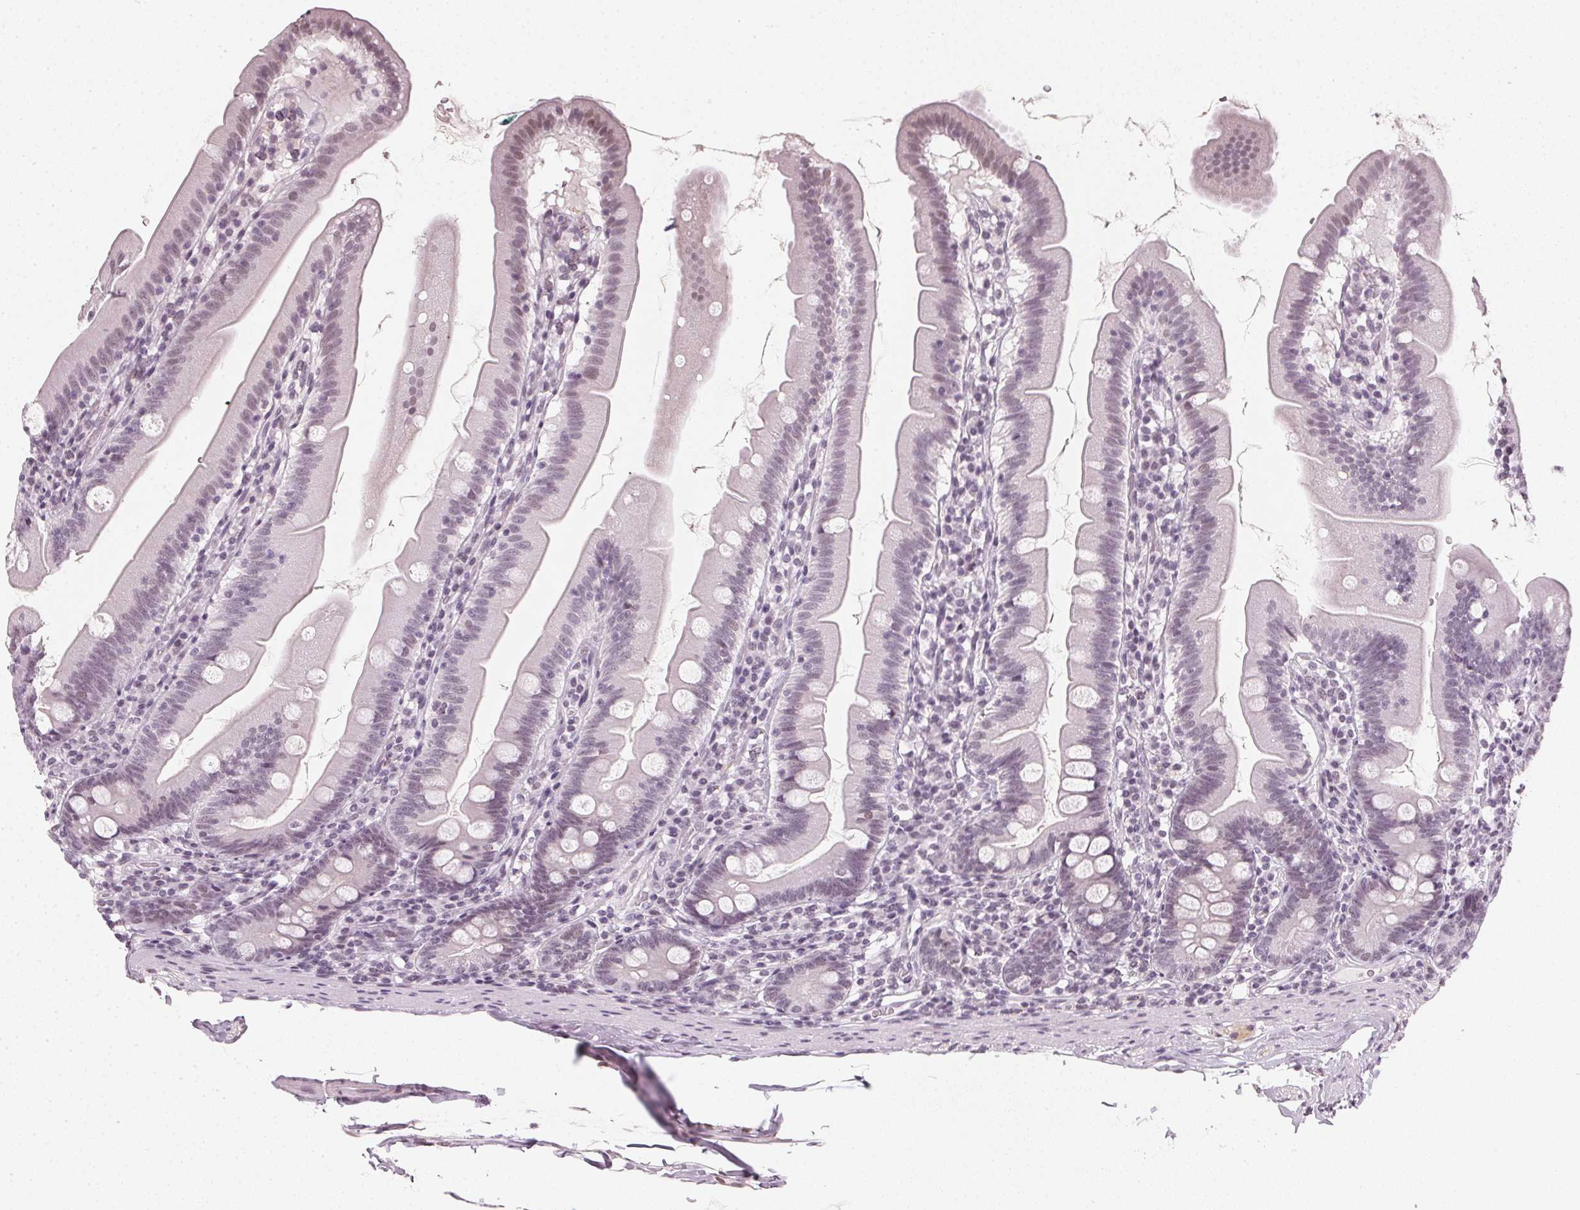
{"staining": {"intensity": "weak", "quantity": "<25%", "location": "nuclear"}, "tissue": "duodenum", "cell_type": "Glandular cells", "image_type": "normal", "snomed": [{"axis": "morphology", "description": "Normal tissue, NOS"}, {"axis": "topography", "description": "Duodenum"}], "caption": "Immunohistochemistry (IHC) photomicrograph of normal duodenum: human duodenum stained with DAB exhibits no significant protein expression in glandular cells.", "gene": "DNAJC6", "patient": {"sex": "female", "age": 67}}